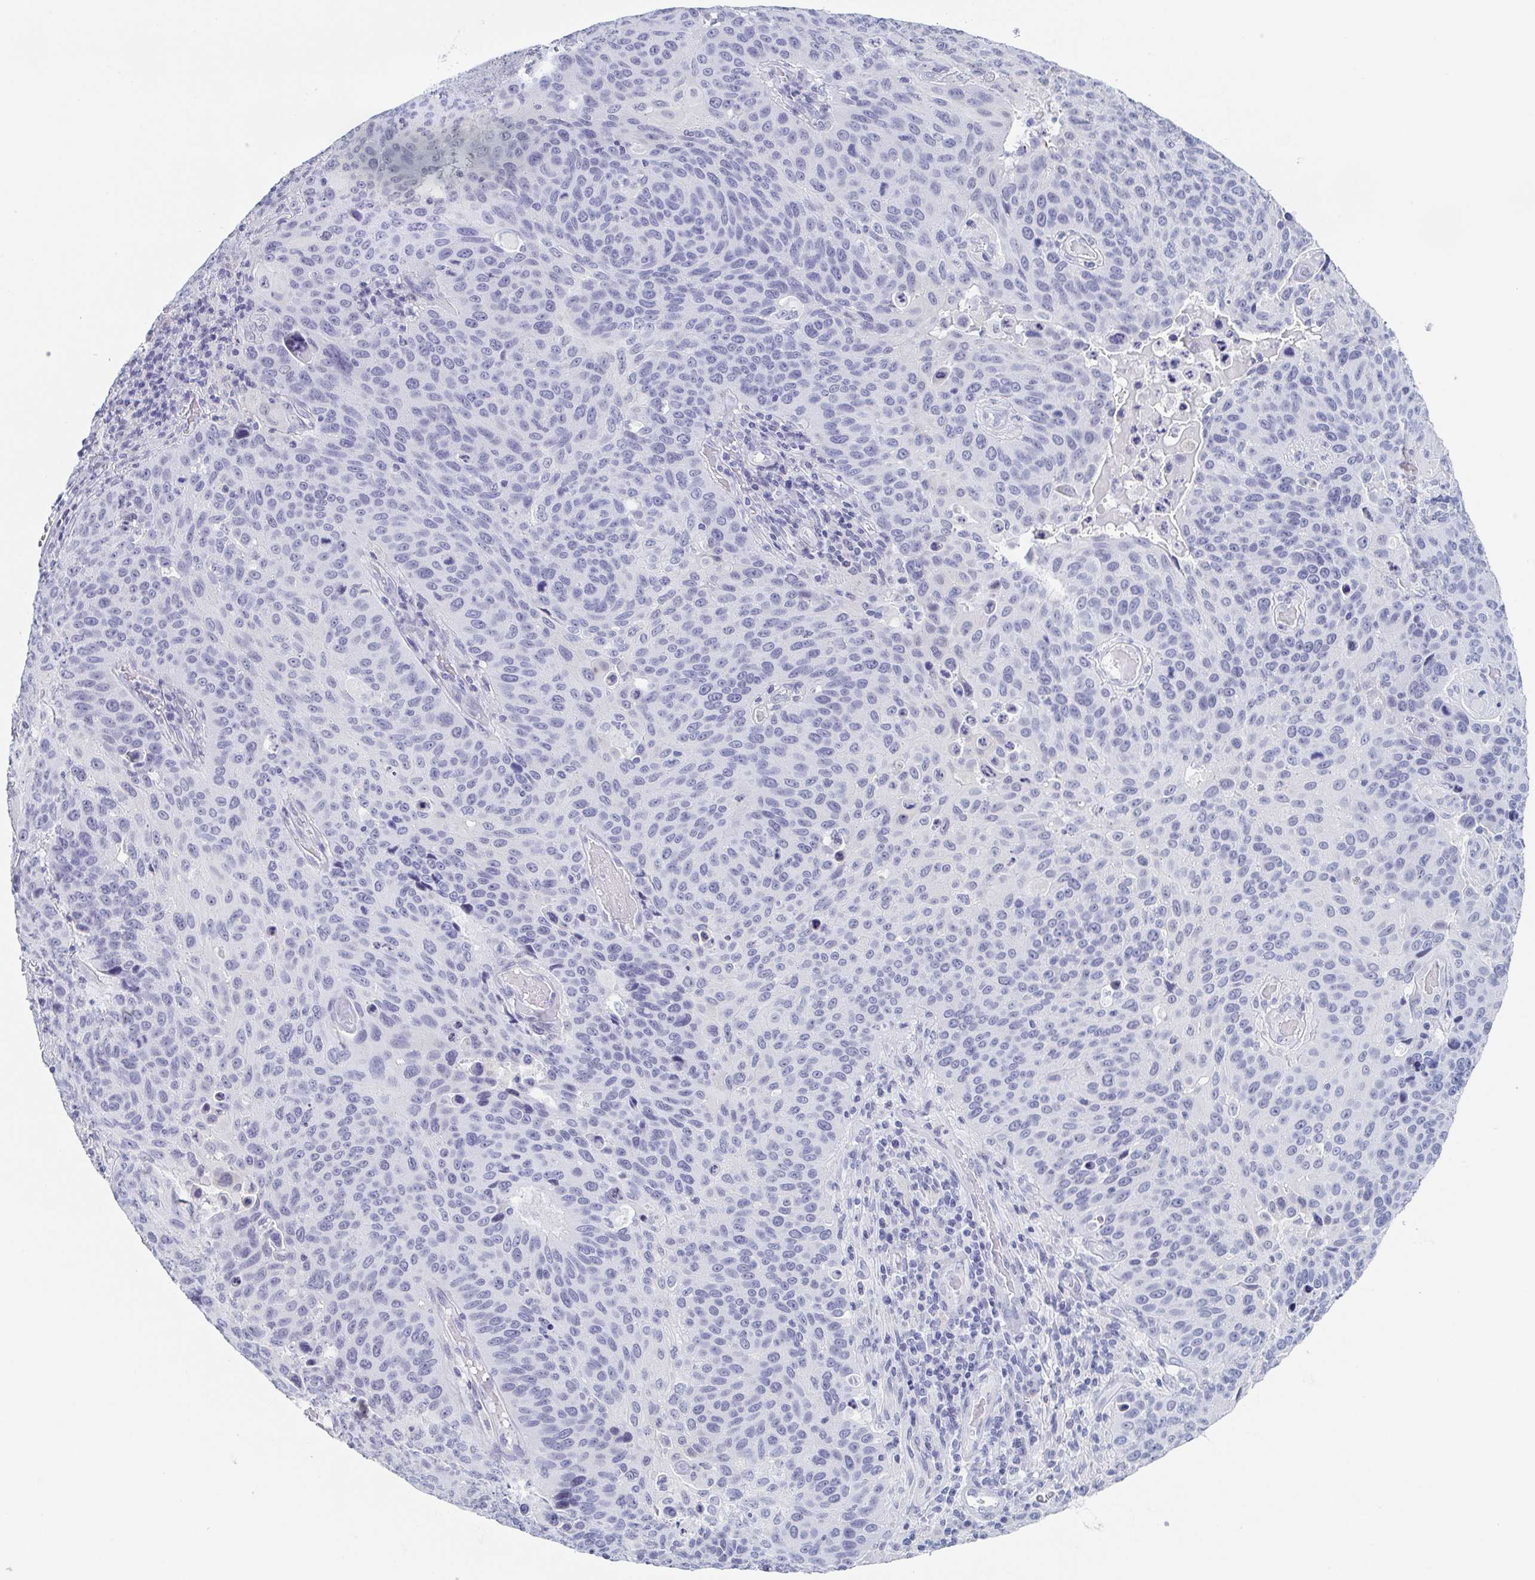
{"staining": {"intensity": "negative", "quantity": "none", "location": "none"}, "tissue": "lung cancer", "cell_type": "Tumor cells", "image_type": "cancer", "snomed": [{"axis": "morphology", "description": "Squamous cell carcinoma, NOS"}, {"axis": "topography", "description": "Lung"}], "caption": "DAB immunohistochemical staining of human lung cancer exhibits no significant expression in tumor cells. (DAB immunohistochemistry (IHC) with hematoxylin counter stain).", "gene": "REG4", "patient": {"sex": "male", "age": 68}}